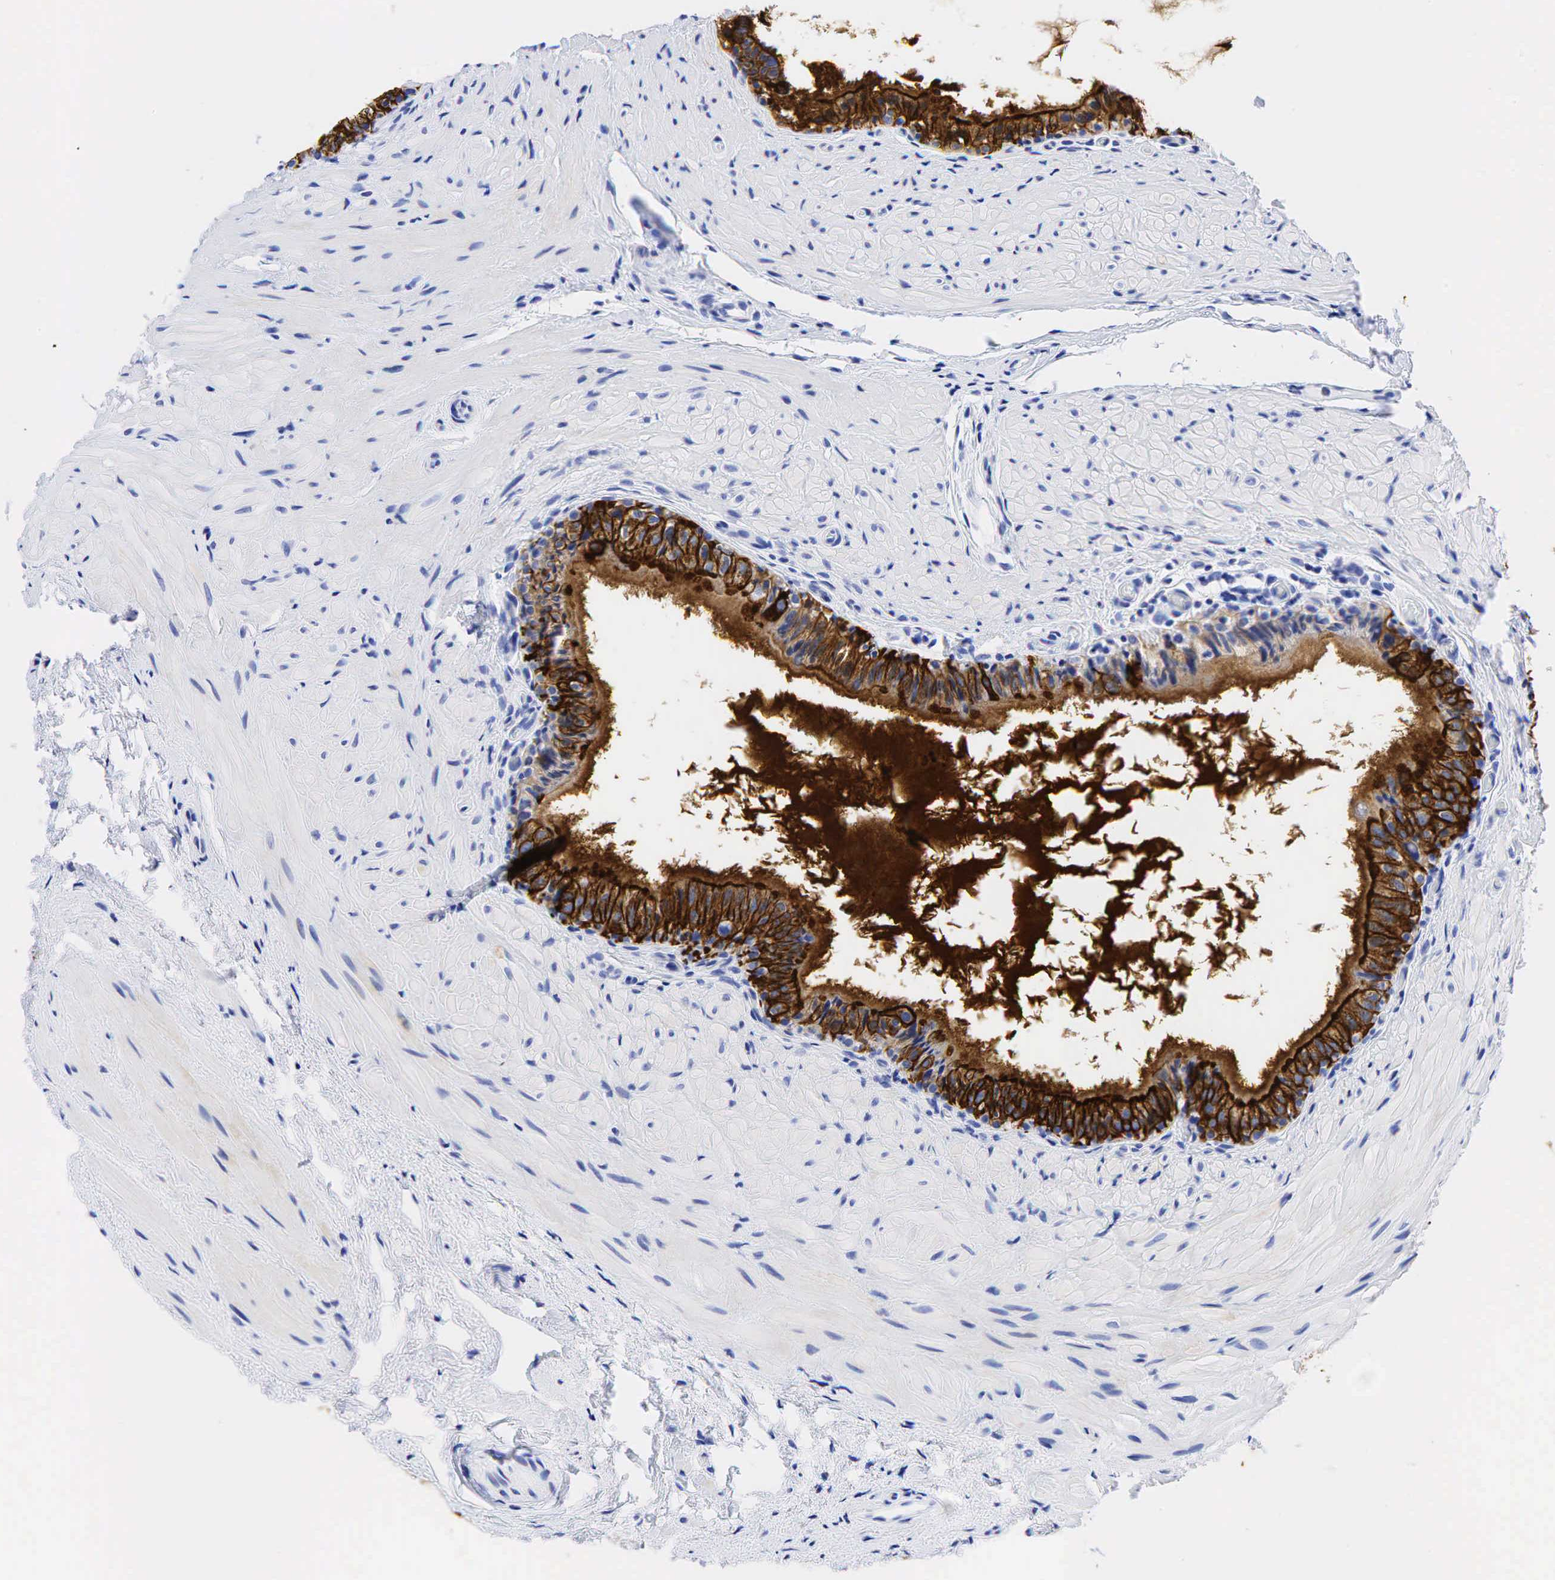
{"staining": {"intensity": "strong", "quantity": ">75%", "location": "cytoplasmic/membranous"}, "tissue": "epididymis", "cell_type": "Glandular cells", "image_type": "normal", "snomed": [{"axis": "morphology", "description": "Normal tissue, NOS"}, {"axis": "topography", "description": "Epididymis"}], "caption": "Immunohistochemical staining of normal human epididymis exhibits high levels of strong cytoplasmic/membranous expression in approximately >75% of glandular cells.", "gene": "KRT18", "patient": {"sex": "male", "age": 74}}